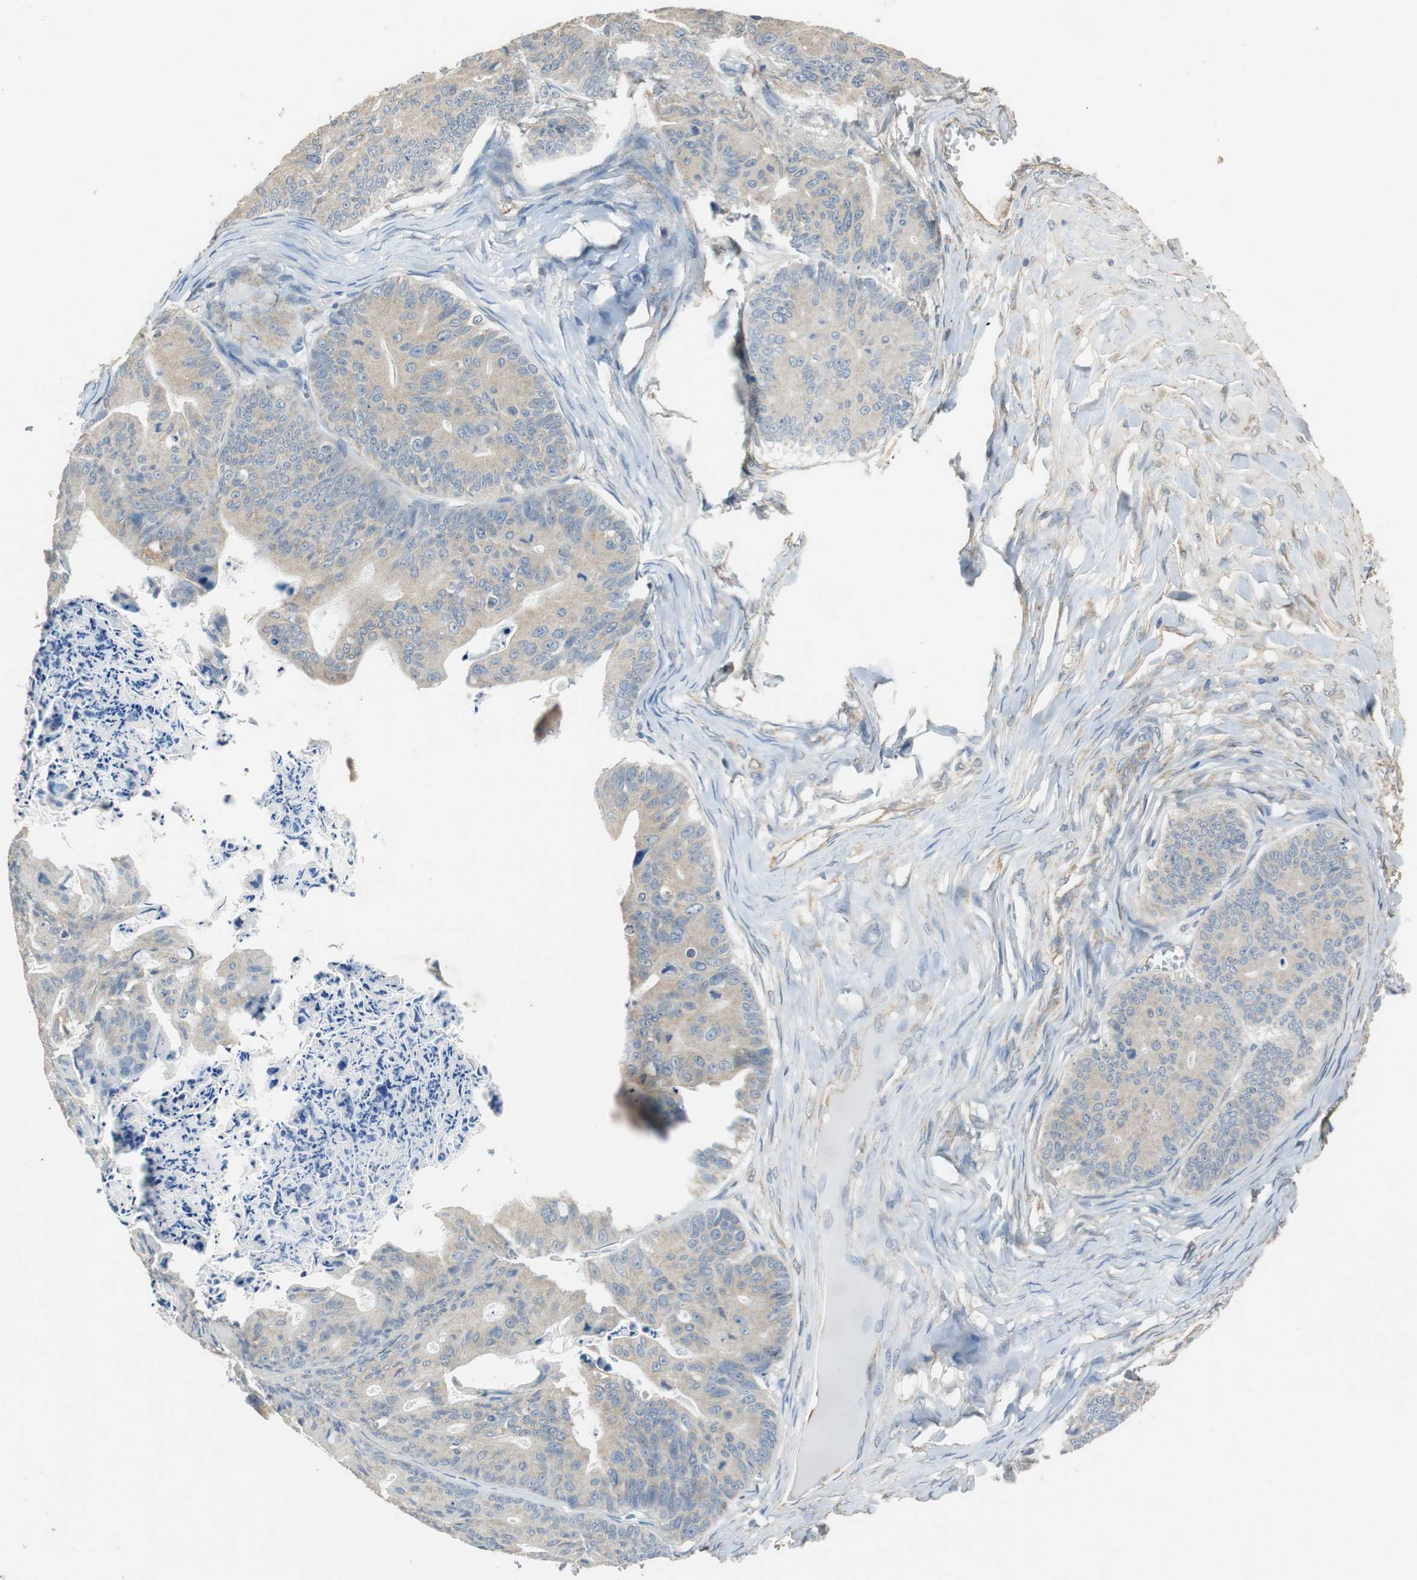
{"staining": {"intensity": "weak", "quantity": ">75%", "location": "cytoplasmic/membranous"}, "tissue": "ovarian cancer", "cell_type": "Tumor cells", "image_type": "cancer", "snomed": [{"axis": "morphology", "description": "Cystadenocarcinoma, mucinous, NOS"}, {"axis": "topography", "description": "Ovary"}], "caption": "This is an image of immunohistochemistry staining of ovarian cancer, which shows weak positivity in the cytoplasmic/membranous of tumor cells.", "gene": "ALDH4A1", "patient": {"sex": "female", "age": 36}}